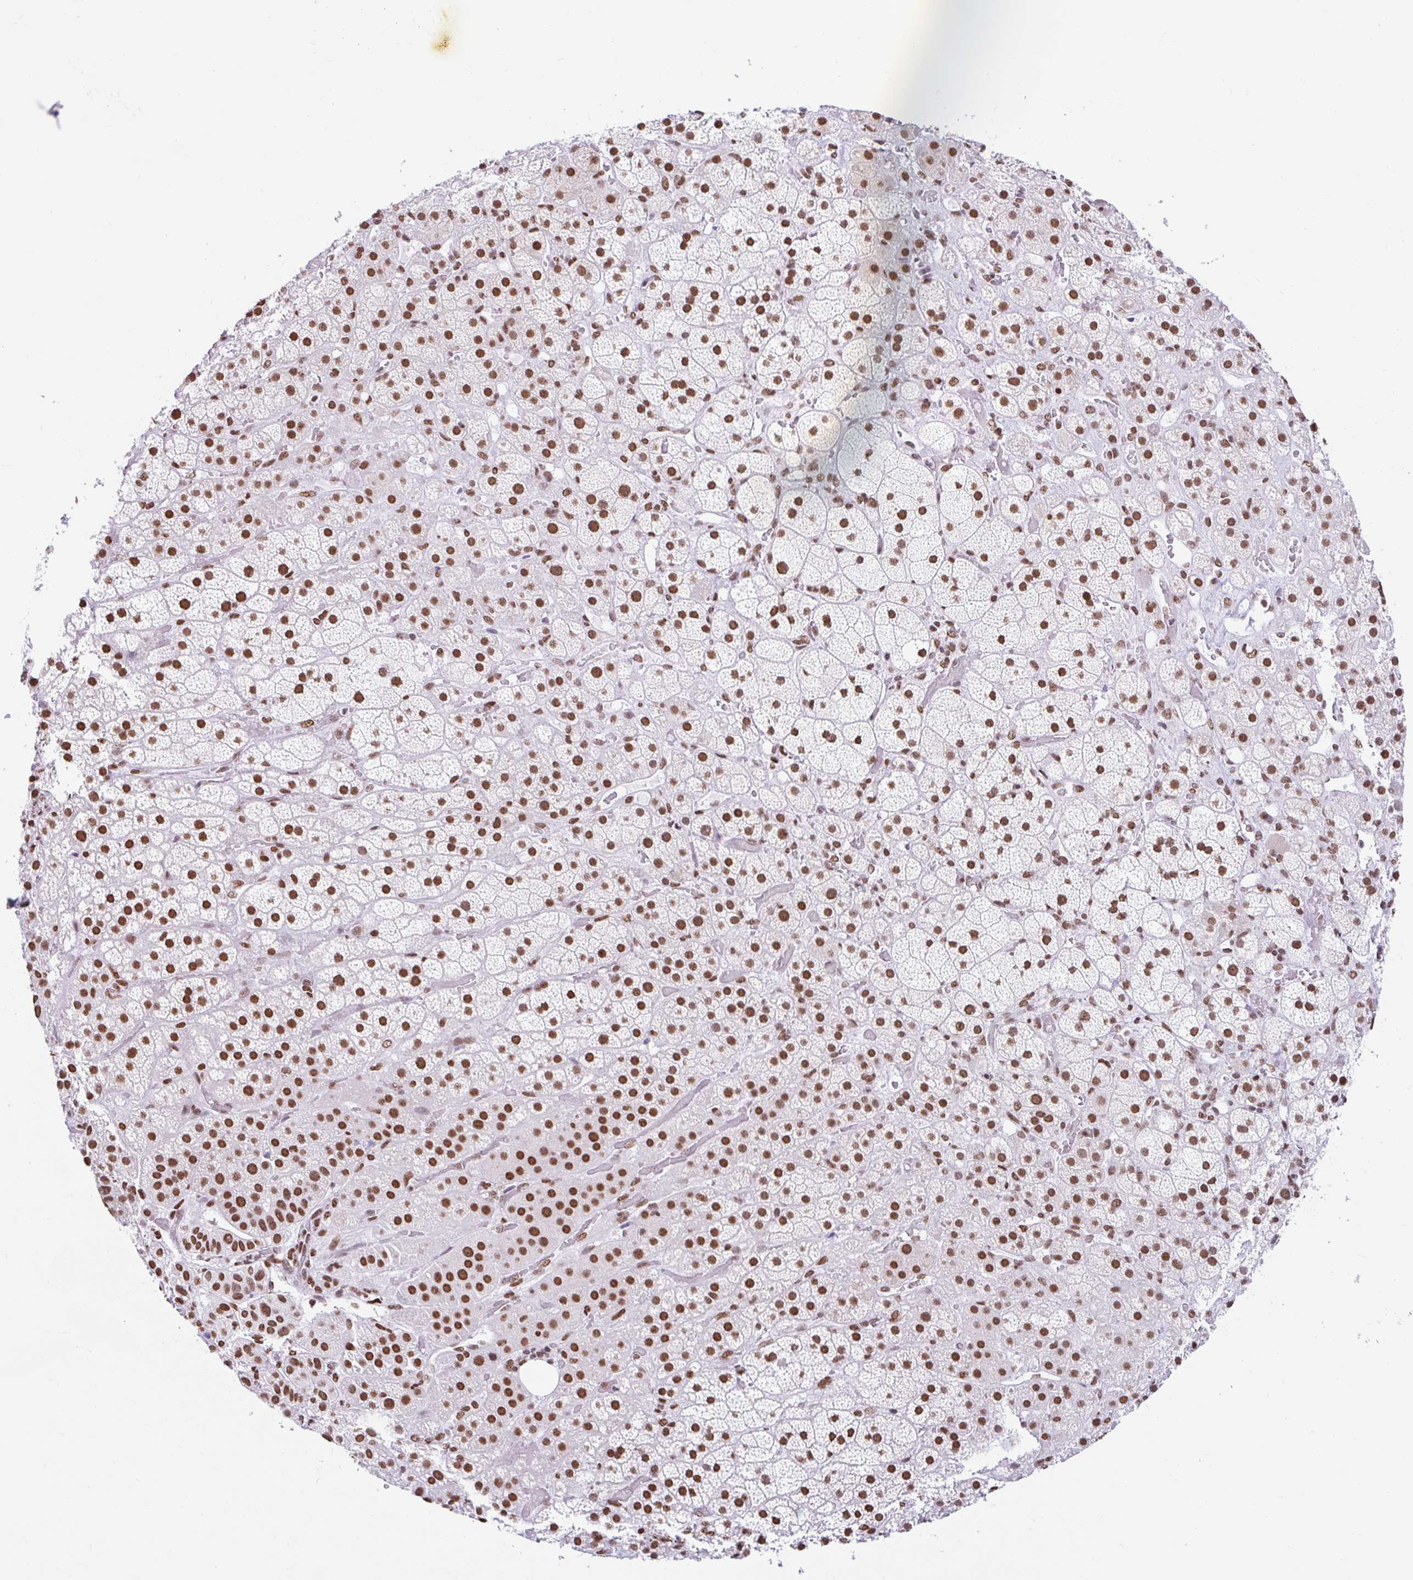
{"staining": {"intensity": "strong", "quantity": ">75%", "location": "nuclear"}, "tissue": "adrenal gland", "cell_type": "Glandular cells", "image_type": "normal", "snomed": [{"axis": "morphology", "description": "Normal tissue, NOS"}, {"axis": "topography", "description": "Adrenal gland"}], "caption": "Immunohistochemistry (IHC) photomicrograph of normal adrenal gland stained for a protein (brown), which shows high levels of strong nuclear positivity in approximately >75% of glandular cells.", "gene": "KHDRBS1", "patient": {"sex": "male", "age": 57}}